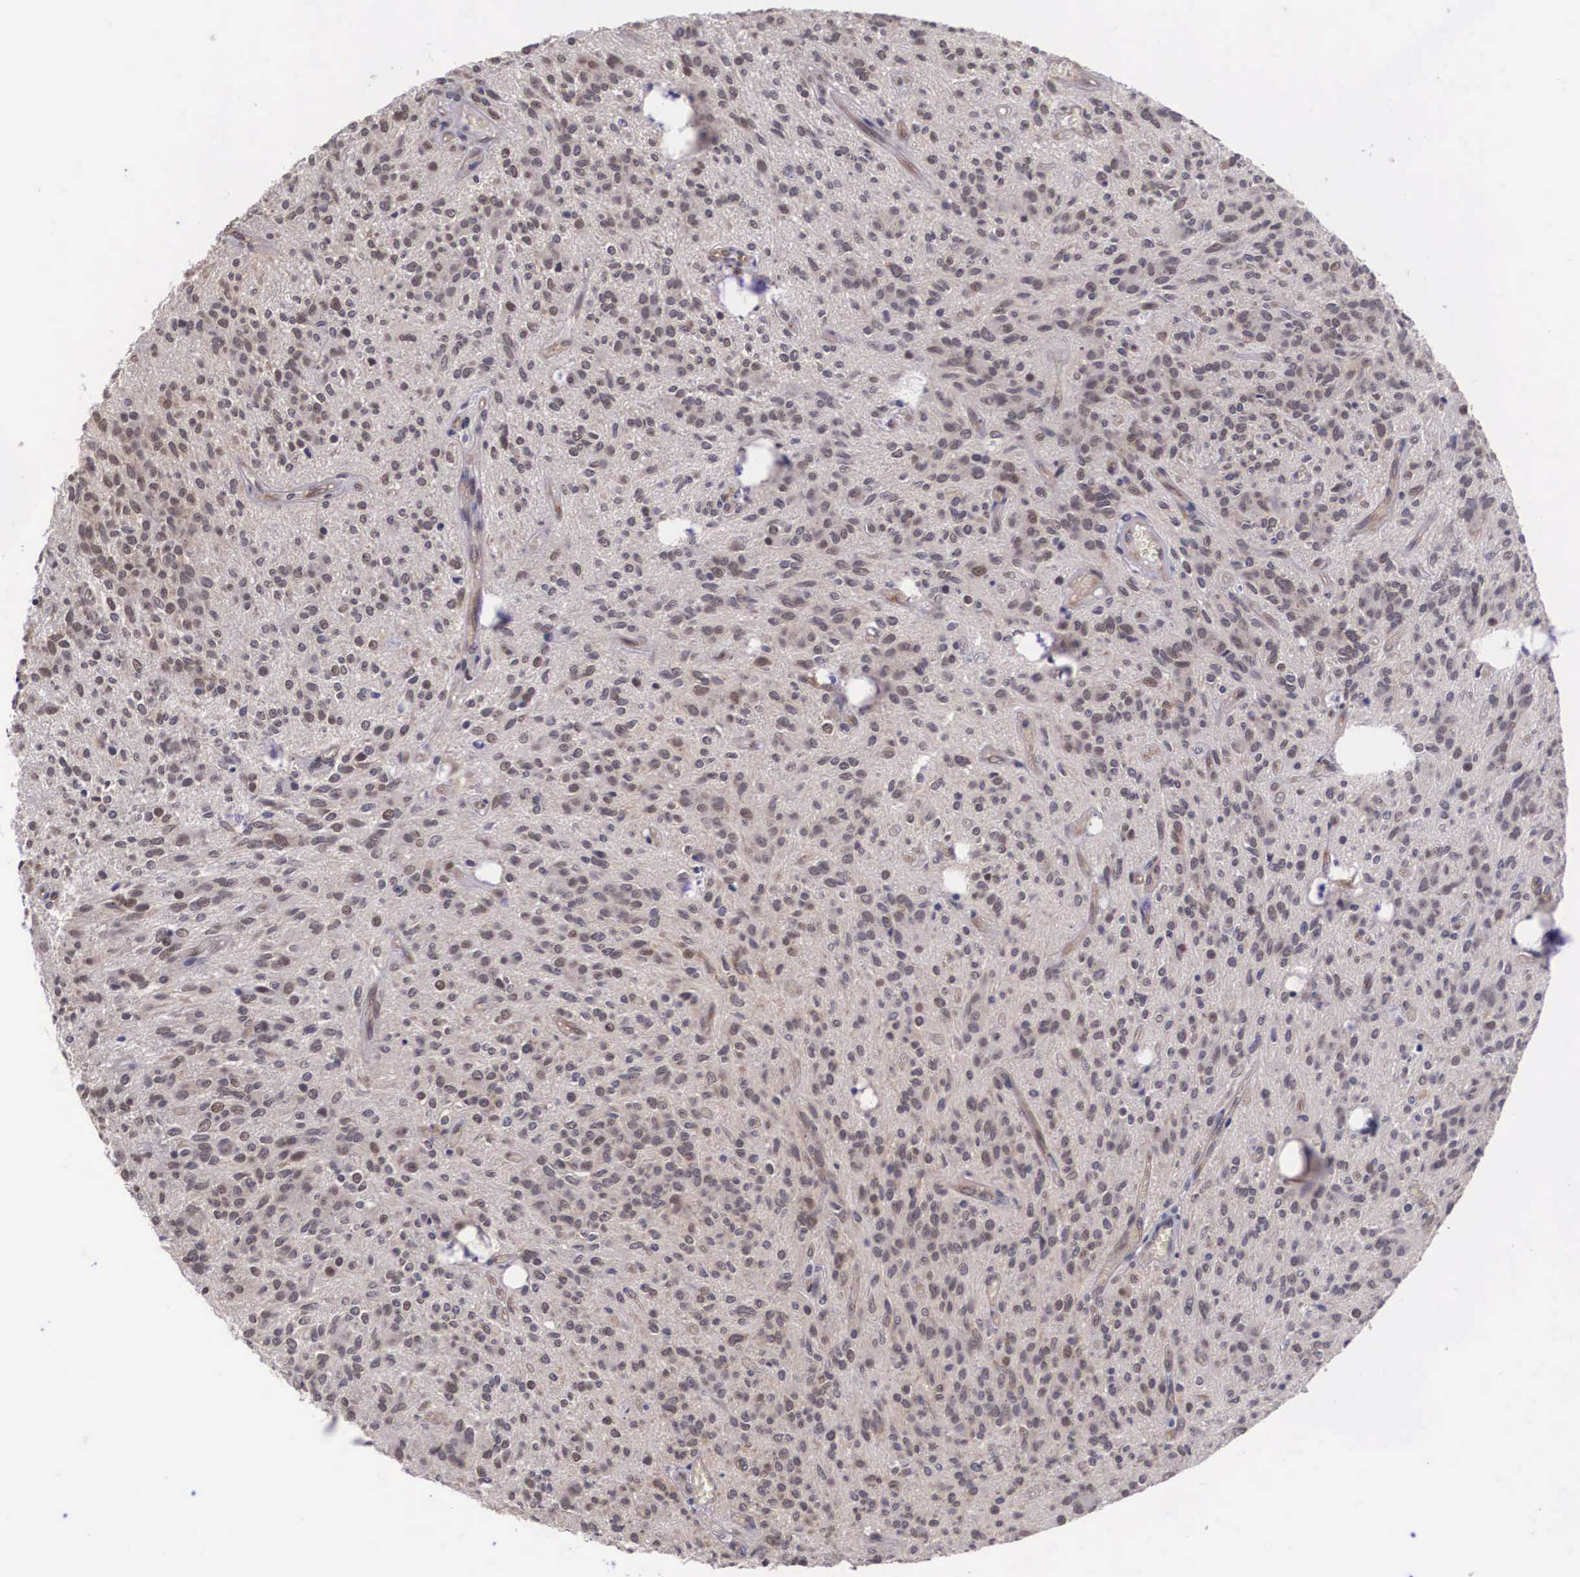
{"staining": {"intensity": "weak", "quantity": "25%-75%", "location": "cytoplasmic/membranous"}, "tissue": "glioma", "cell_type": "Tumor cells", "image_type": "cancer", "snomed": [{"axis": "morphology", "description": "Glioma, malignant, Low grade"}, {"axis": "topography", "description": "Brain"}], "caption": "Immunohistochemical staining of human glioma exhibits weak cytoplasmic/membranous protein staining in approximately 25%-75% of tumor cells.", "gene": "OTX2", "patient": {"sex": "female", "age": 15}}